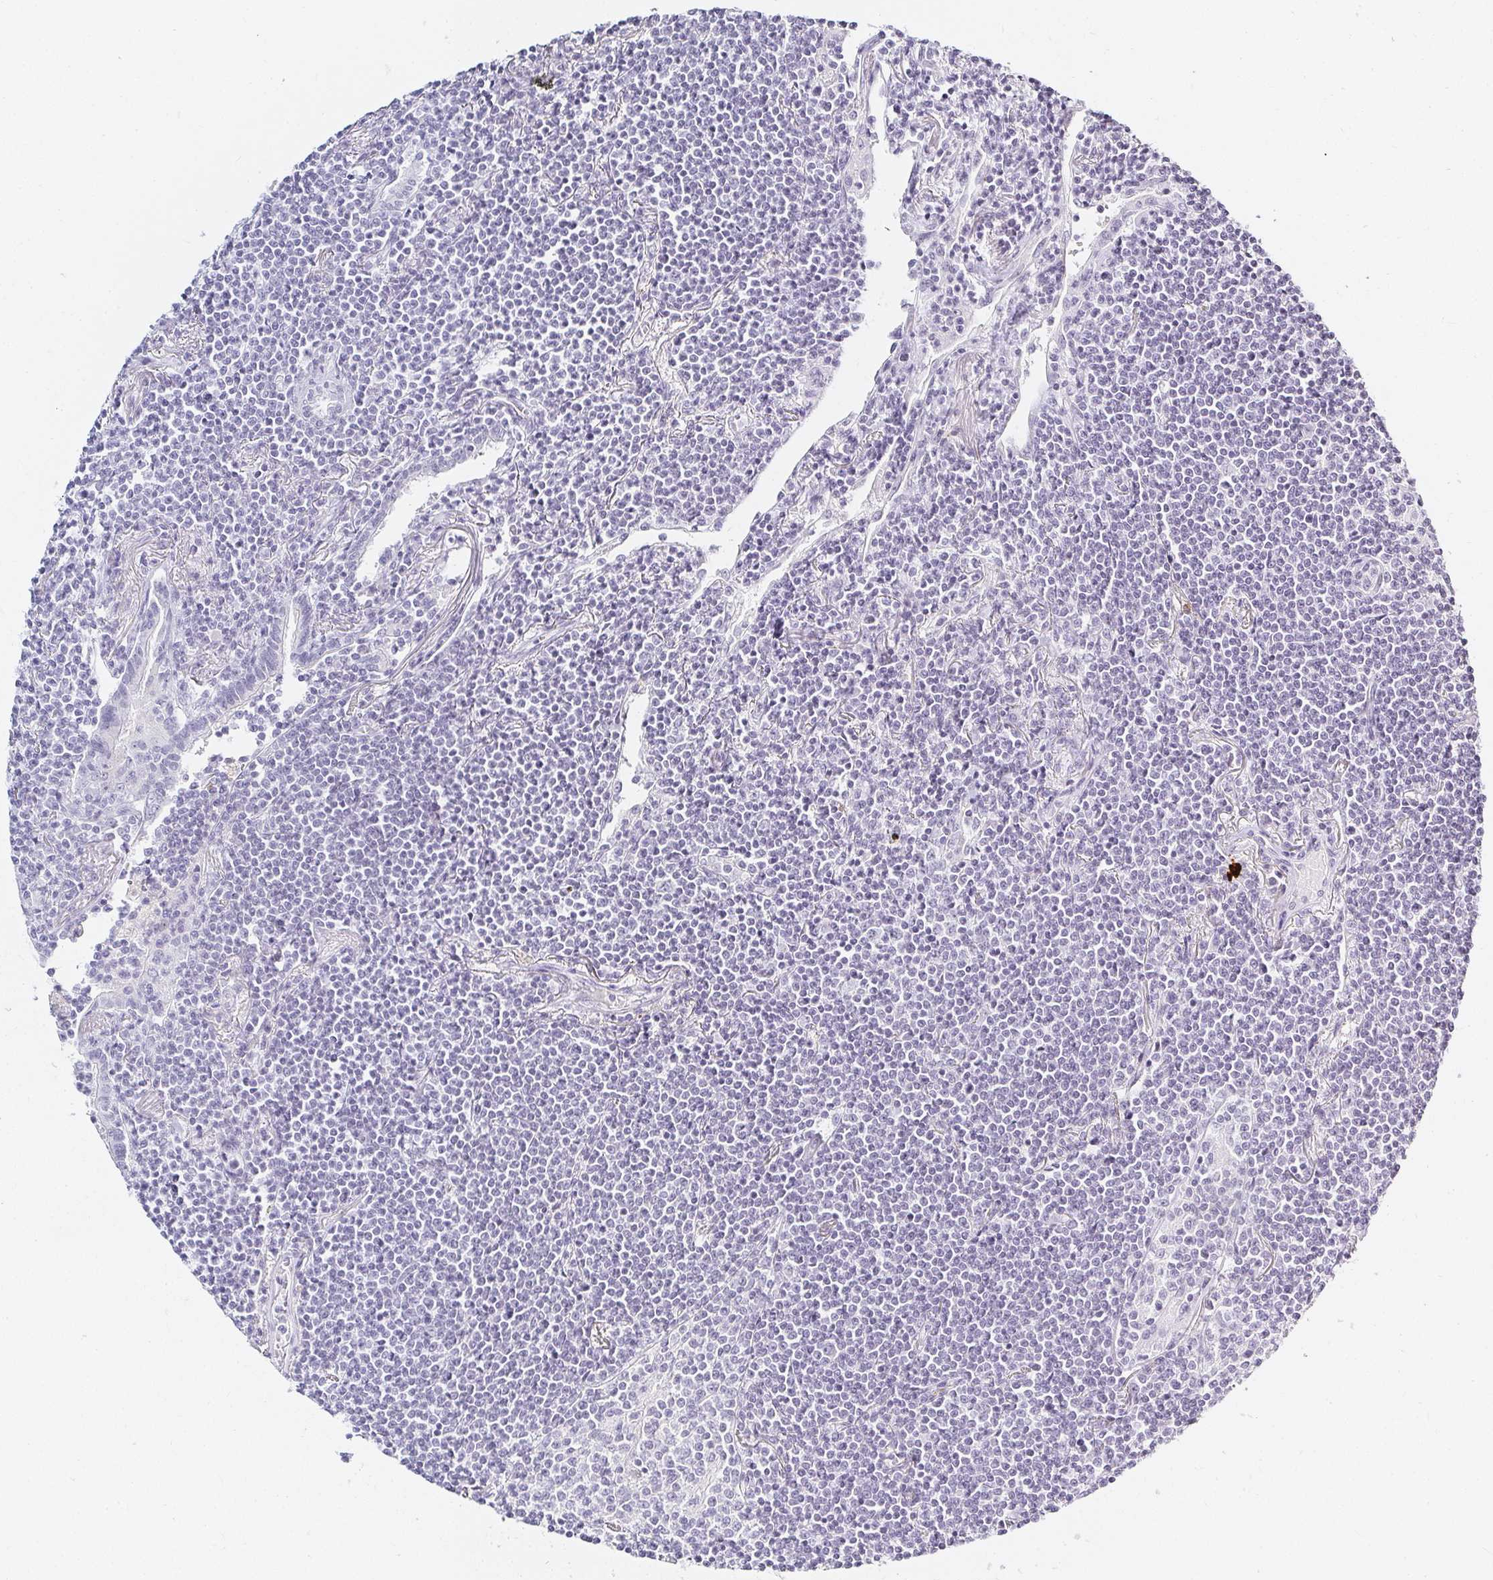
{"staining": {"intensity": "negative", "quantity": "none", "location": "none"}, "tissue": "lymphoma", "cell_type": "Tumor cells", "image_type": "cancer", "snomed": [{"axis": "morphology", "description": "Malignant lymphoma, non-Hodgkin's type, Low grade"}, {"axis": "topography", "description": "Lung"}], "caption": "This histopathology image is of malignant lymphoma, non-Hodgkin's type (low-grade) stained with IHC to label a protein in brown with the nuclei are counter-stained blue. There is no positivity in tumor cells.", "gene": "ACAN", "patient": {"sex": "female", "age": 71}}